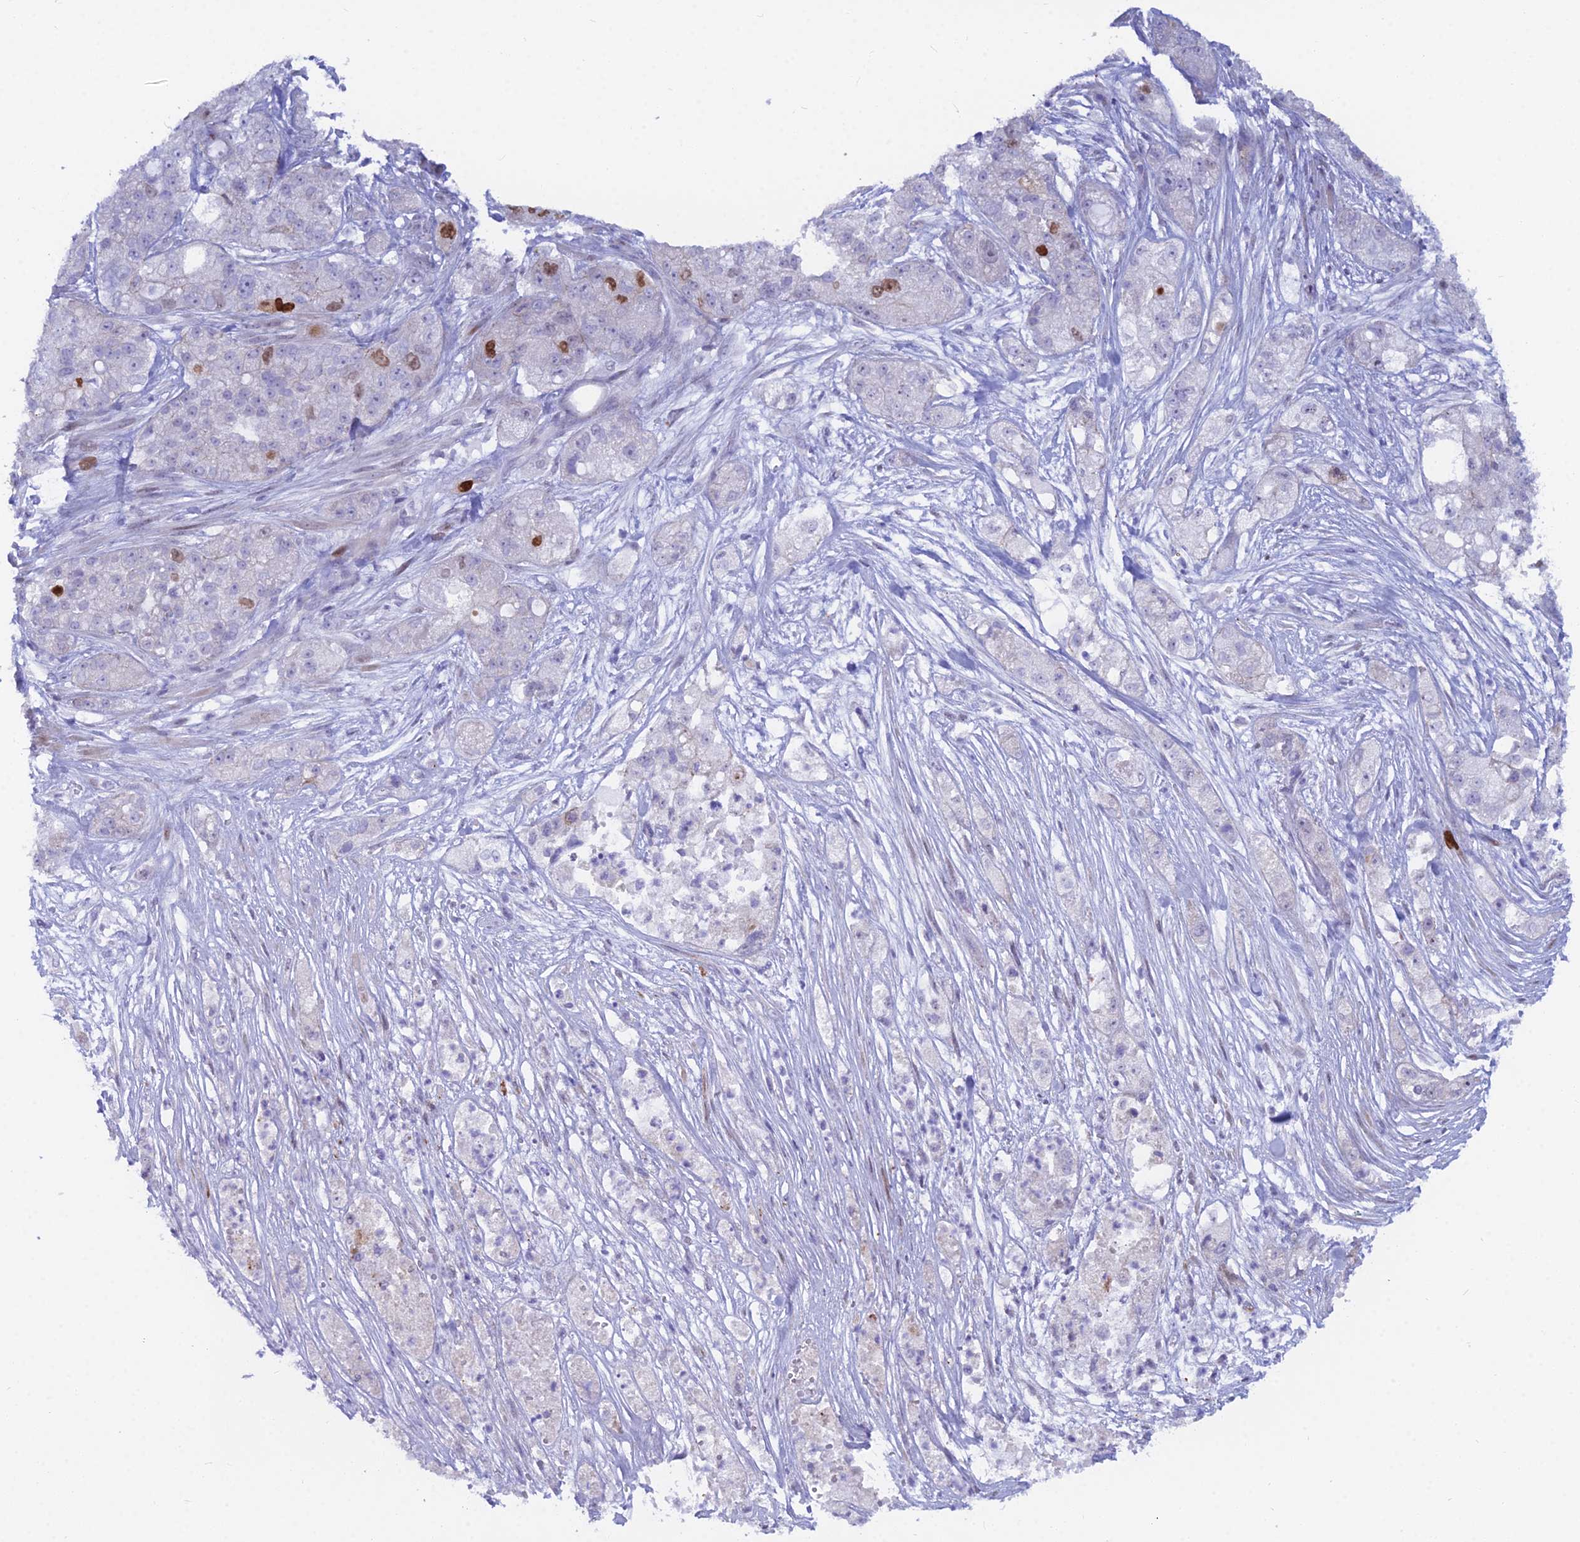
{"staining": {"intensity": "moderate", "quantity": "<25%", "location": "nuclear"}, "tissue": "pancreatic cancer", "cell_type": "Tumor cells", "image_type": "cancer", "snomed": [{"axis": "morphology", "description": "Adenocarcinoma, NOS"}, {"axis": "topography", "description": "Pancreas"}], "caption": "Pancreatic cancer (adenocarcinoma) stained for a protein (brown) exhibits moderate nuclear positive expression in about <25% of tumor cells.", "gene": "NUSAP1", "patient": {"sex": "female", "age": 78}}